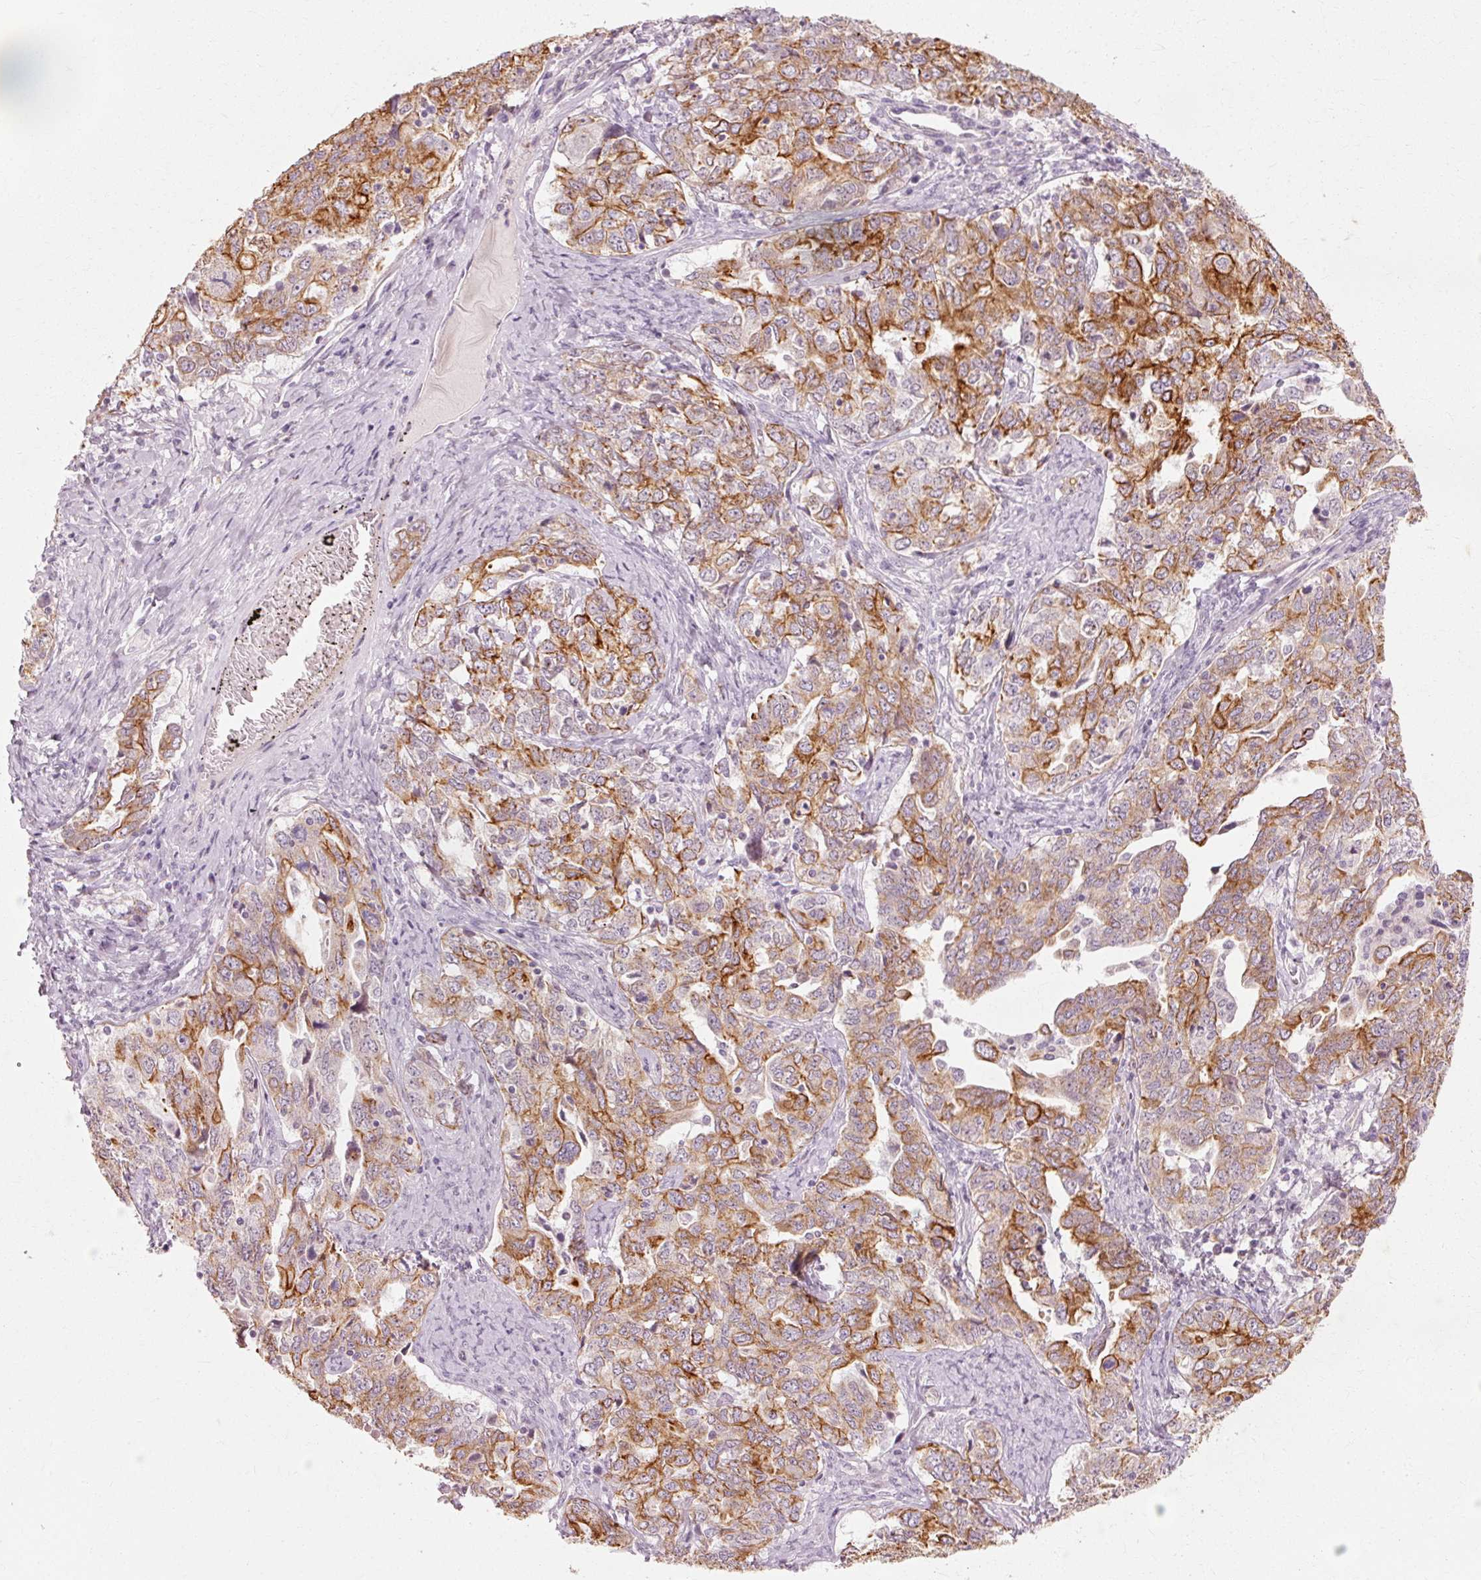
{"staining": {"intensity": "strong", "quantity": ">75%", "location": "cytoplasmic/membranous"}, "tissue": "ovarian cancer", "cell_type": "Tumor cells", "image_type": "cancer", "snomed": [{"axis": "morphology", "description": "Carcinoma, endometroid"}, {"axis": "topography", "description": "Ovary"}], "caption": "The photomicrograph shows immunohistochemical staining of ovarian cancer. There is strong cytoplasmic/membranous positivity is present in about >75% of tumor cells.", "gene": "TRIM73", "patient": {"sex": "female", "age": 62}}